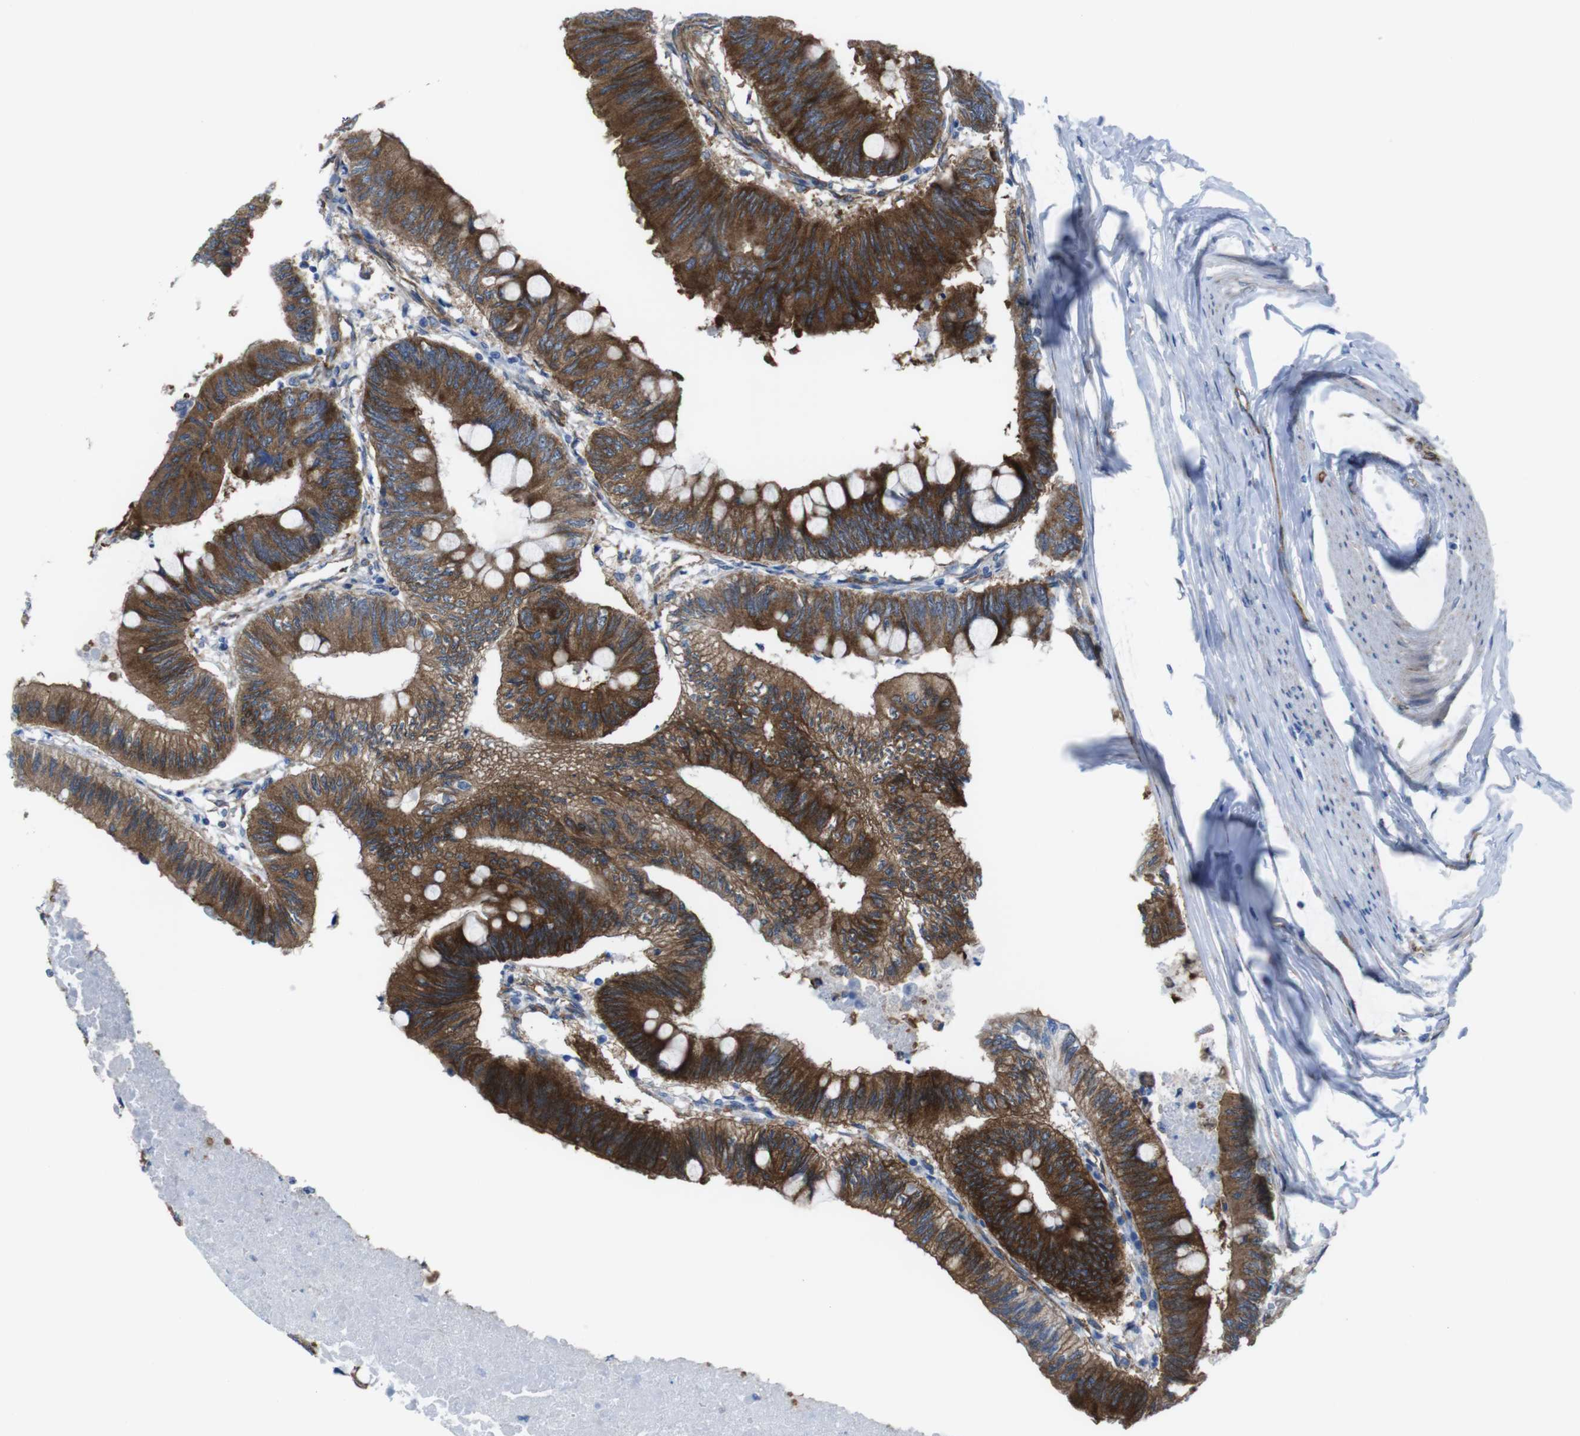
{"staining": {"intensity": "strong", "quantity": ">75%", "location": "cytoplasmic/membranous"}, "tissue": "colorectal cancer", "cell_type": "Tumor cells", "image_type": "cancer", "snomed": [{"axis": "morphology", "description": "Normal tissue, NOS"}, {"axis": "morphology", "description": "Adenocarcinoma, NOS"}, {"axis": "topography", "description": "Rectum"}, {"axis": "topography", "description": "Peripheral nerve tissue"}], "caption": "IHC photomicrograph of neoplastic tissue: colorectal cancer stained using immunohistochemistry (IHC) reveals high levels of strong protein expression localized specifically in the cytoplasmic/membranous of tumor cells, appearing as a cytoplasmic/membranous brown color.", "gene": "DIAPH2", "patient": {"sex": "male", "age": 92}}